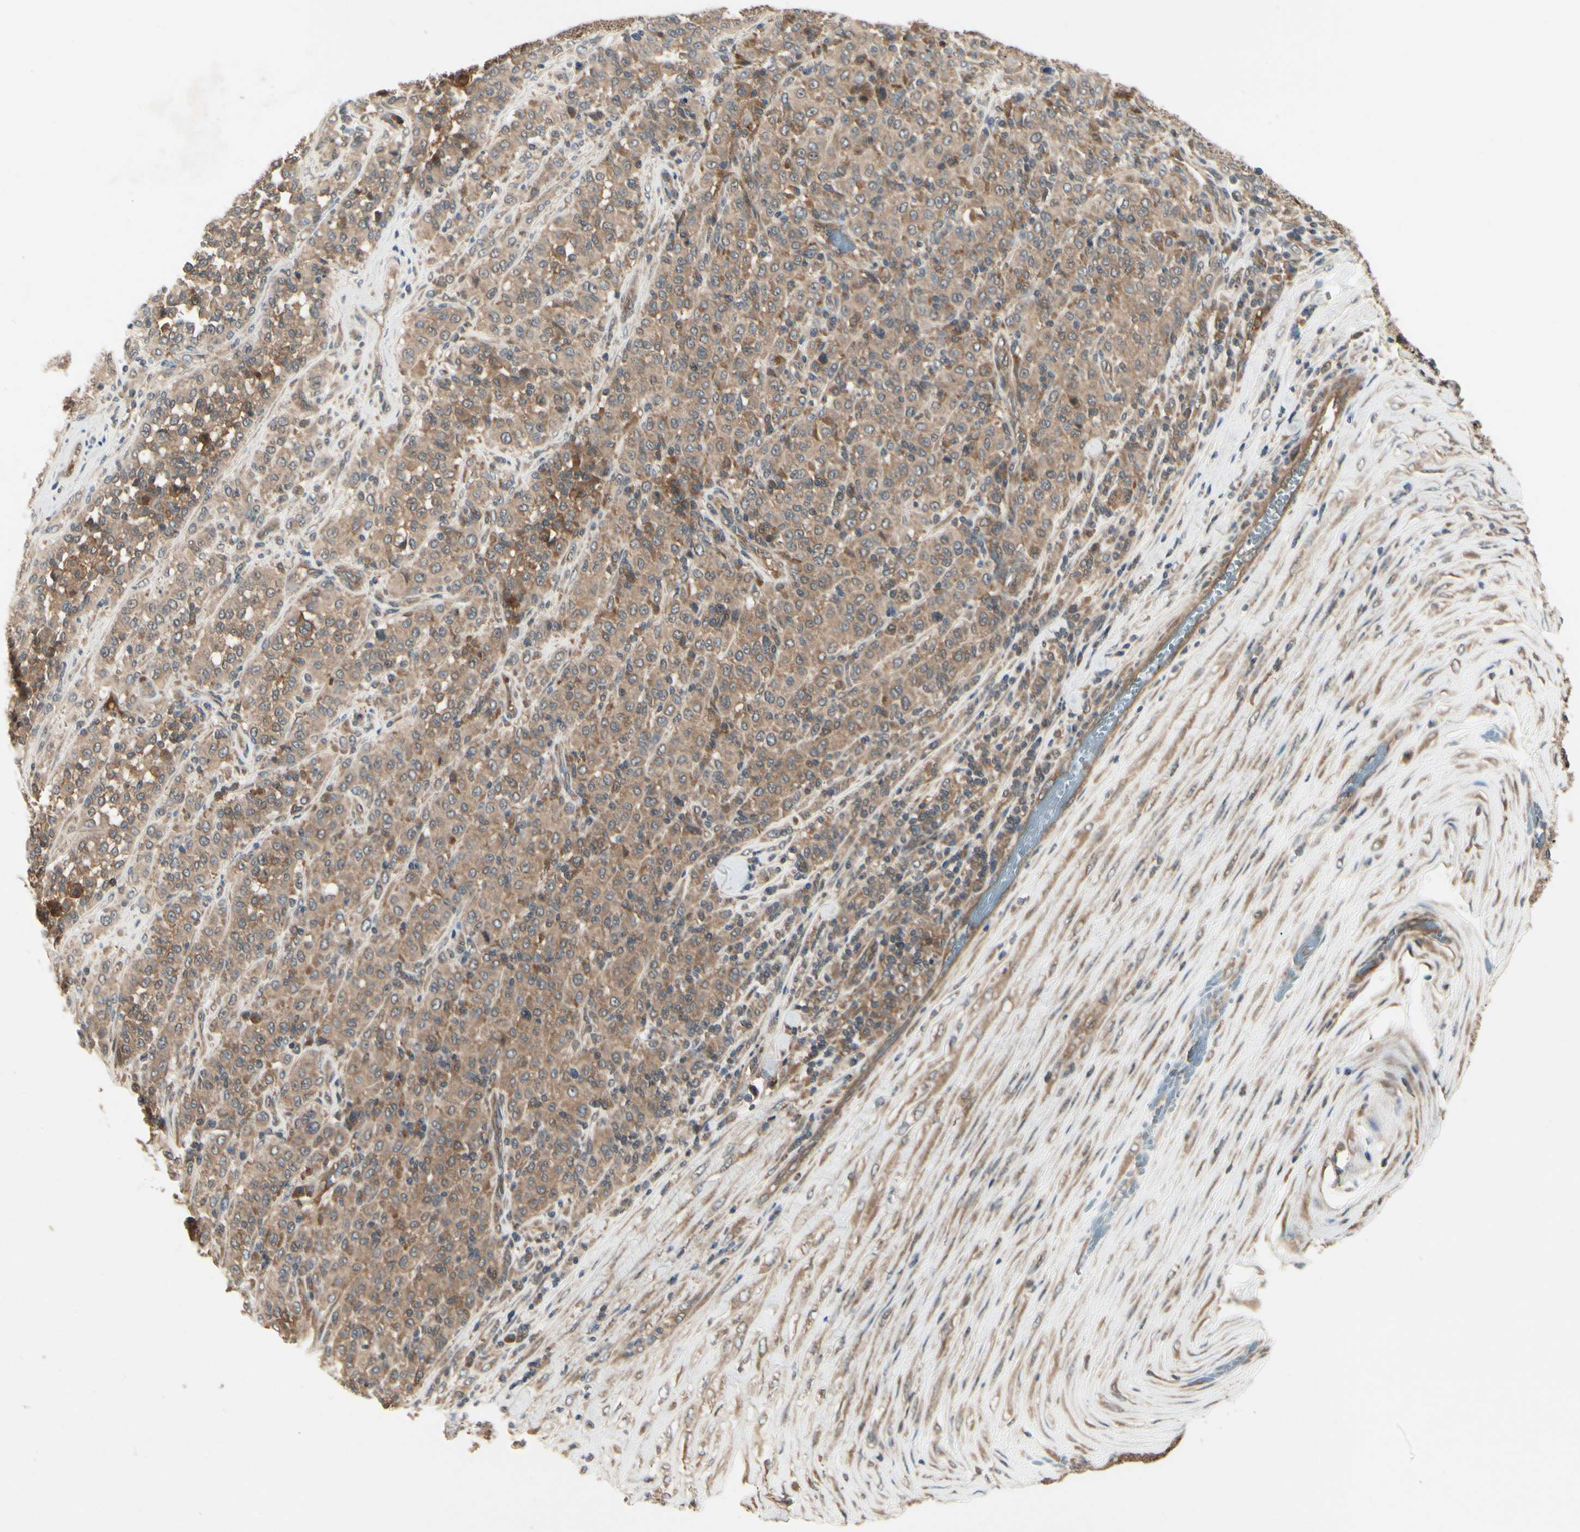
{"staining": {"intensity": "moderate", "quantity": ">75%", "location": "cytoplasmic/membranous"}, "tissue": "melanoma", "cell_type": "Tumor cells", "image_type": "cancer", "snomed": [{"axis": "morphology", "description": "Malignant melanoma, Metastatic site"}, {"axis": "topography", "description": "Pancreas"}], "caption": "Human melanoma stained for a protein (brown) exhibits moderate cytoplasmic/membranous positive positivity in about >75% of tumor cells.", "gene": "RNF14", "patient": {"sex": "female", "age": 30}}